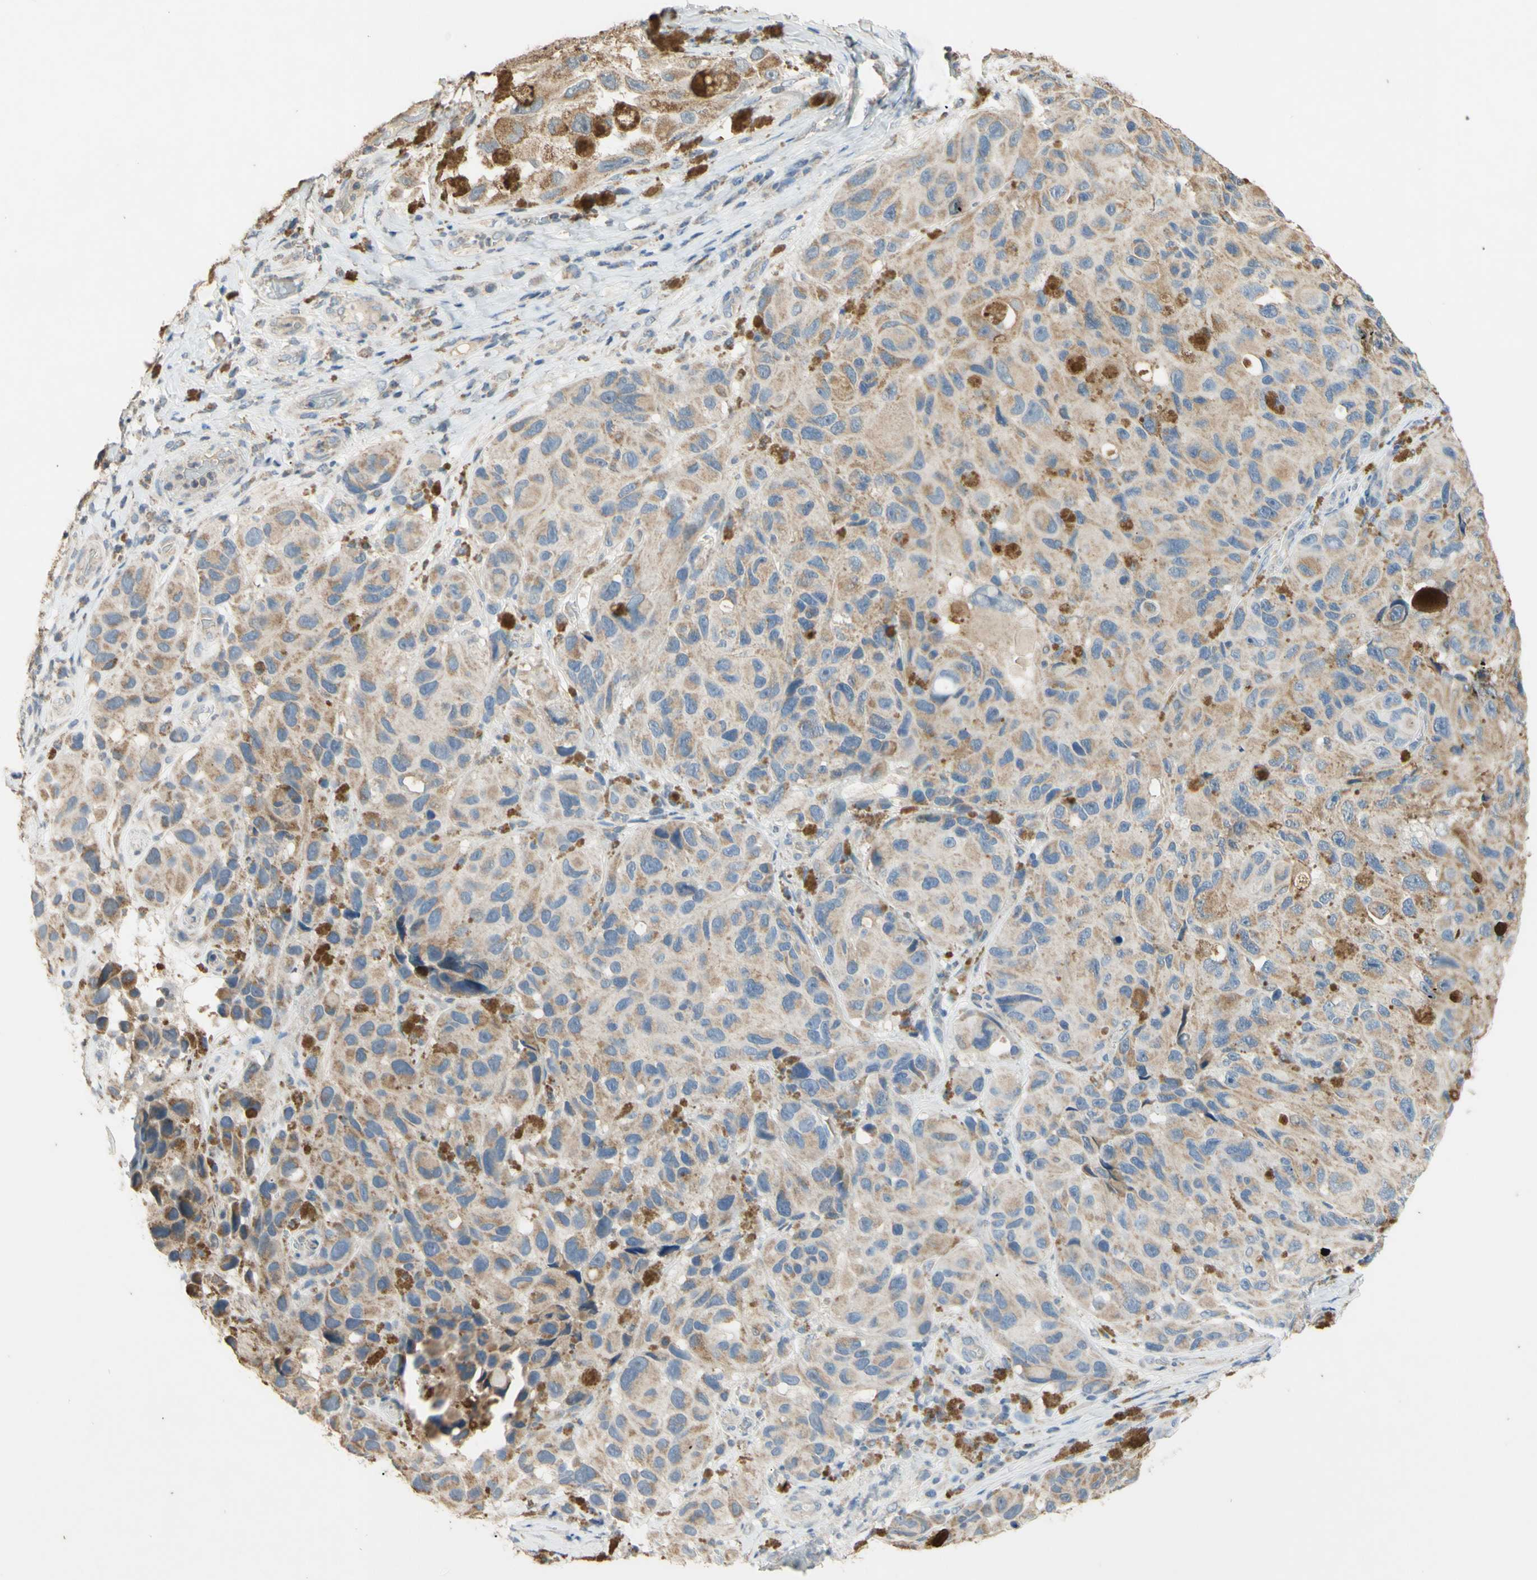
{"staining": {"intensity": "weak", "quantity": ">75%", "location": "cytoplasmic/membranous"}, "tissue": "melanoma", "cell_type": "Tumor cells", "image_type": "cancer", "snomed": [{"axis": "morphology", "description": "Malignant melanoma, NOS"}, {"axis": "topography", "description": "Skin"}], "caption": "Immunohistochemistry (IHC) histopathology image of human malignant melanoma stained for a protein (brown), which reveals low levels of weak cytoplasmic/membranous expression in approximately >75% of tumor cells.", "gene": "PTGIS", "patient": {"sex": "female", "age": 73}}